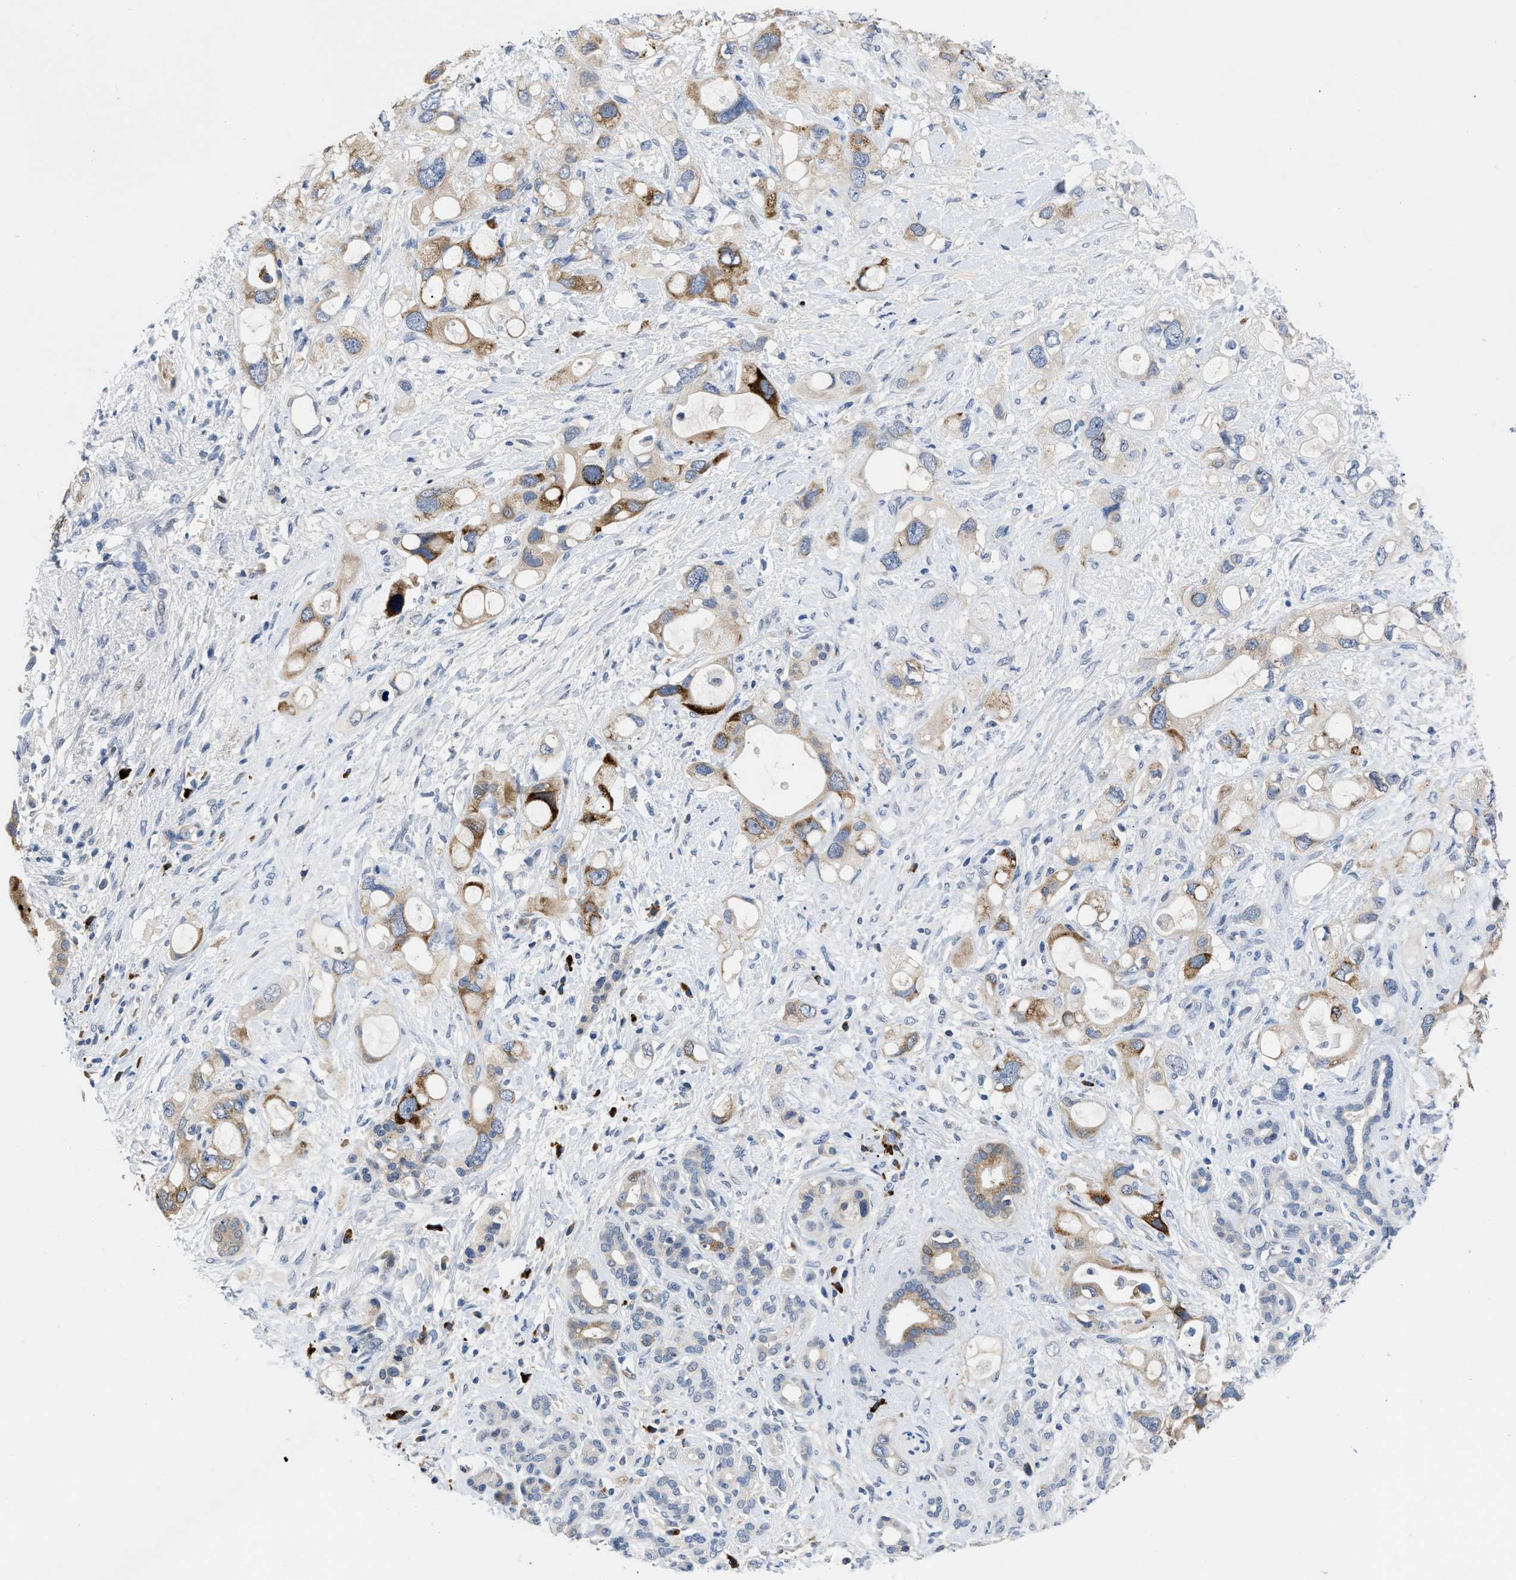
{"staining": {"intensity": "moderate", "quantity": "25%-75%", "location": "cytoplasmic/membranous"}, "tissue": "pancreatic cancer", "cell_type": "Tumor cells", "image_type": "cancer", "snomed": [{"axis": "morphology", "description": "Adenocarcinoma, NOS"}, {"axis": "topography", "description": "Pancreas"}], "caption": "Adenocarcinoma (pancreatic) stained with immunohistochemistry exhibits moderate cytoplasmic/membranous expression in about 25%-75% of tumor cells.", "gene": "OR9K2", "patient": {"sex": "female", "age": 56}}